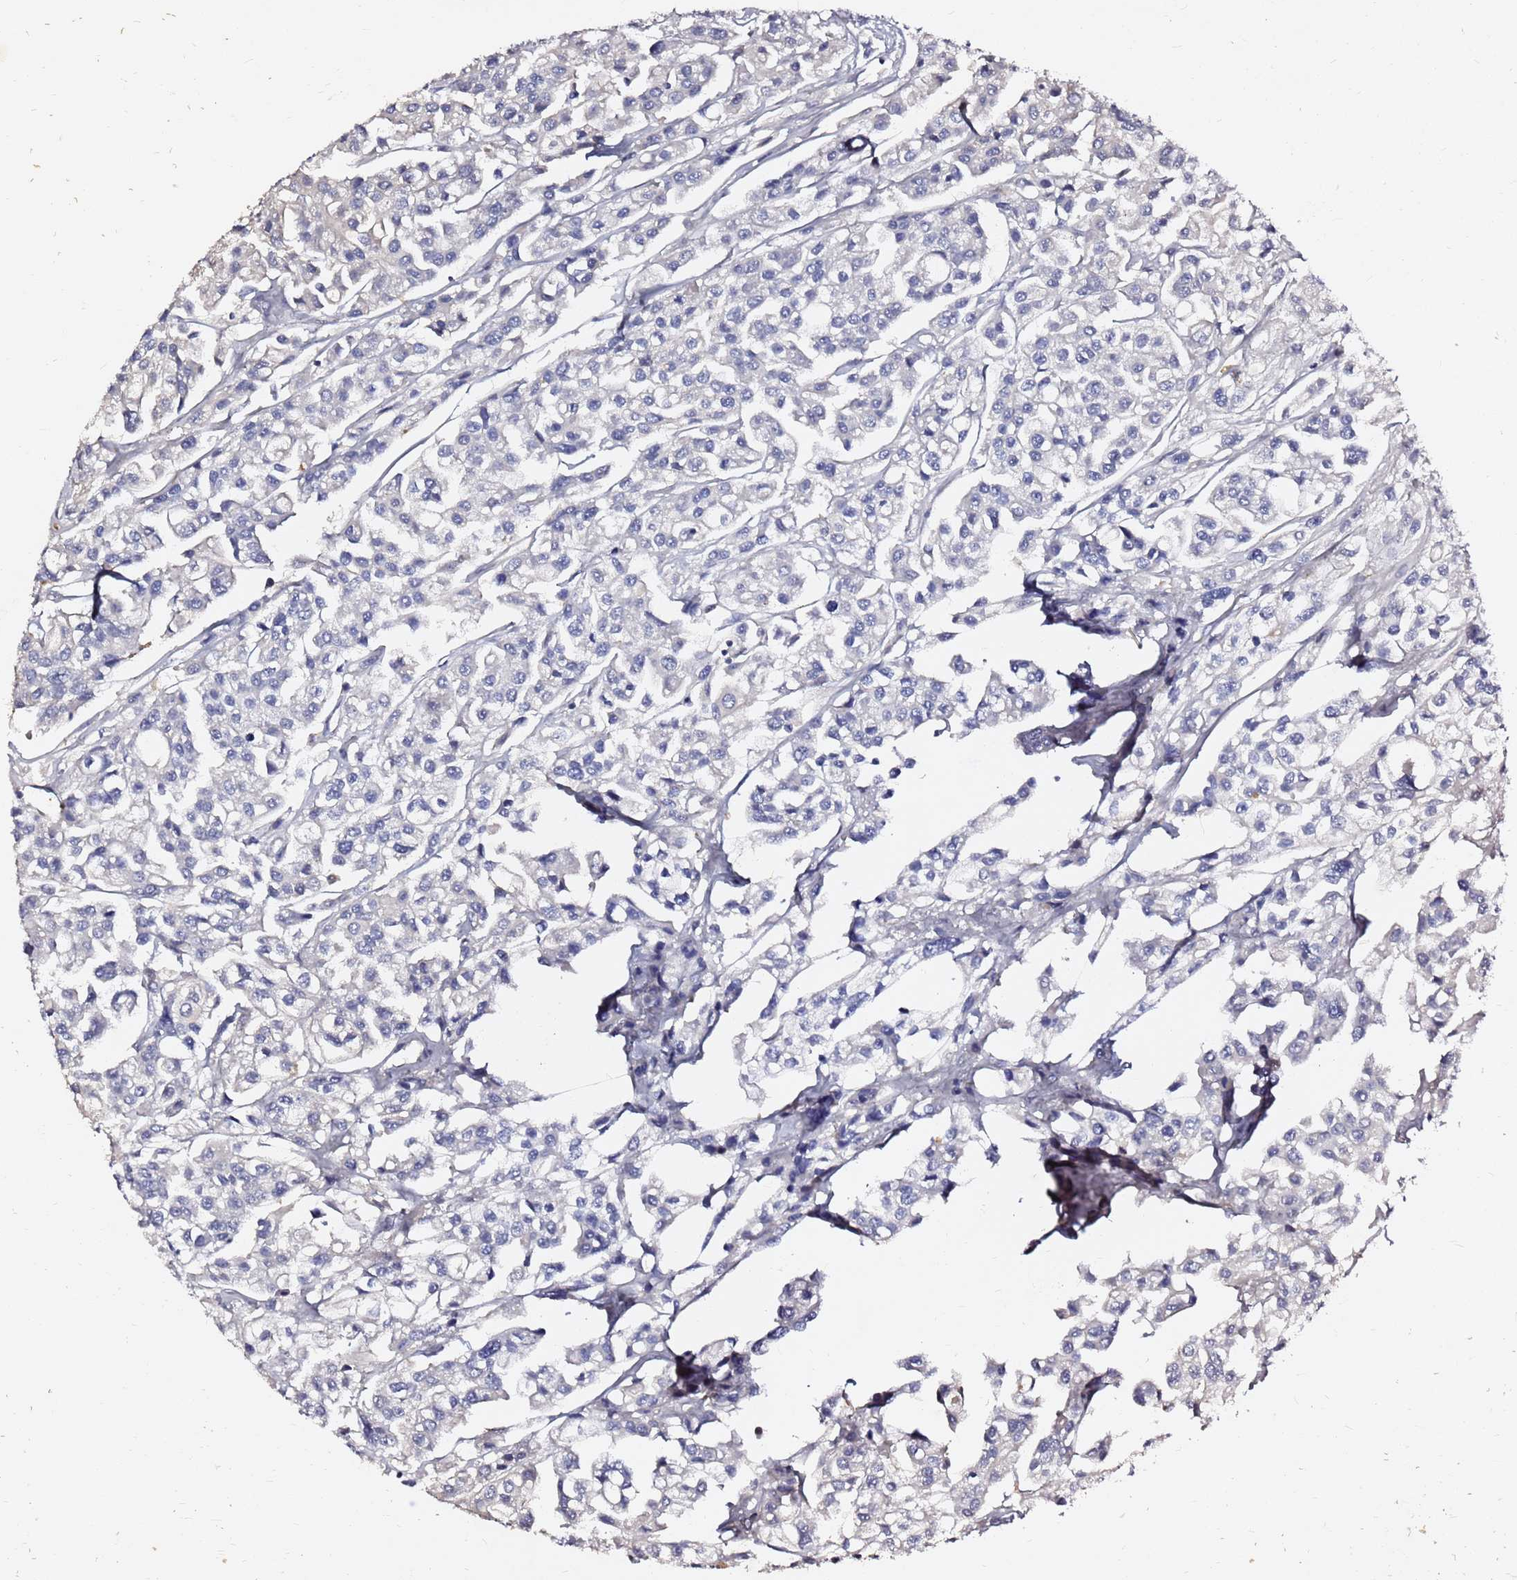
{"staining": {"intensity": "negative", "quantity": "none", "location": "none"}, "tissue": "urothelial cancer", "cell_type": "Tumor cells", "image_type": "cancer", "snomed": [{"axis": "morphology", "description": "Urothelial carcinoma, High grade"}, {"axis": "topography", "description": "Urinary bladder"}], "caption": "Immunohistochemistry photomicrograph of neoplastic tissue: urothelial cancer stained with DAB reveals no significant protein positivity in tumor cells. Brightfield microscopy of IHC stained with DAB (brown) and hematoxylin (blue), captured at high magnification.", "gene": "FAM183A", "patient": {"sex": "male", "age": 67}}